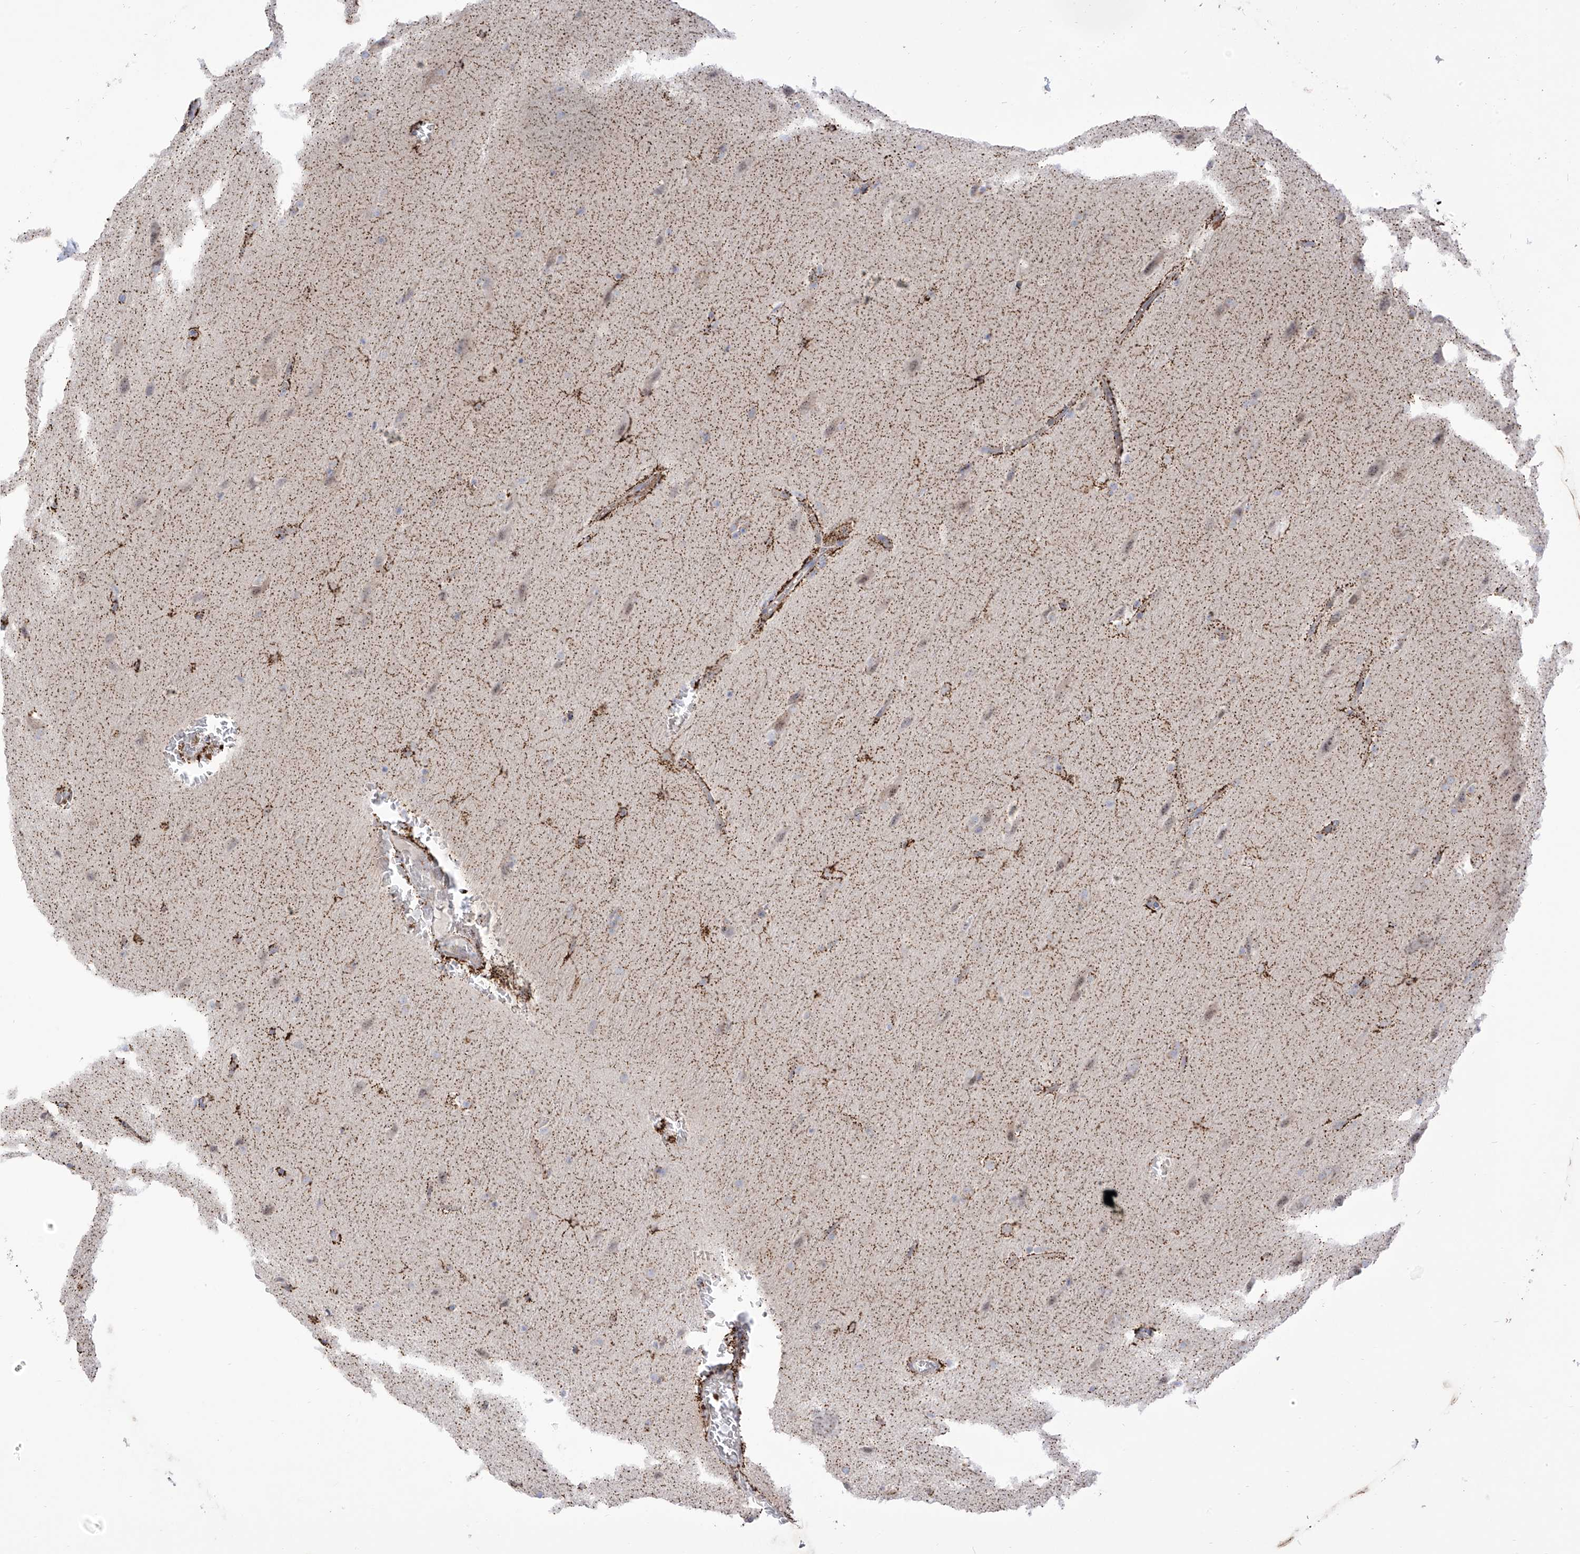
{"staining": {"intensity": "negative", "quantity": "none", "location": "none"}, "tissue": "glioma", "cell_type": "Tumor cells", "image_type": "cancer", "snomed": [{"axis": "morphology", "description": "Glioma, malignant, Low grade"}, {"axis": "topography", "description": "Brain"}], "caption": "The immunohistochemistry (IHC) micrograph has no significant staining in tumor cells of glioma tissue. The staining was performed using DAB (3,3'-diaminobenzidine) to visualize the protein expression in brown, while the nuclei were stained in blue with hematoxylin (Magnification: 20x).", "gene": "ARHGEF40", "patient": {"sex": "female", "age": 37}}